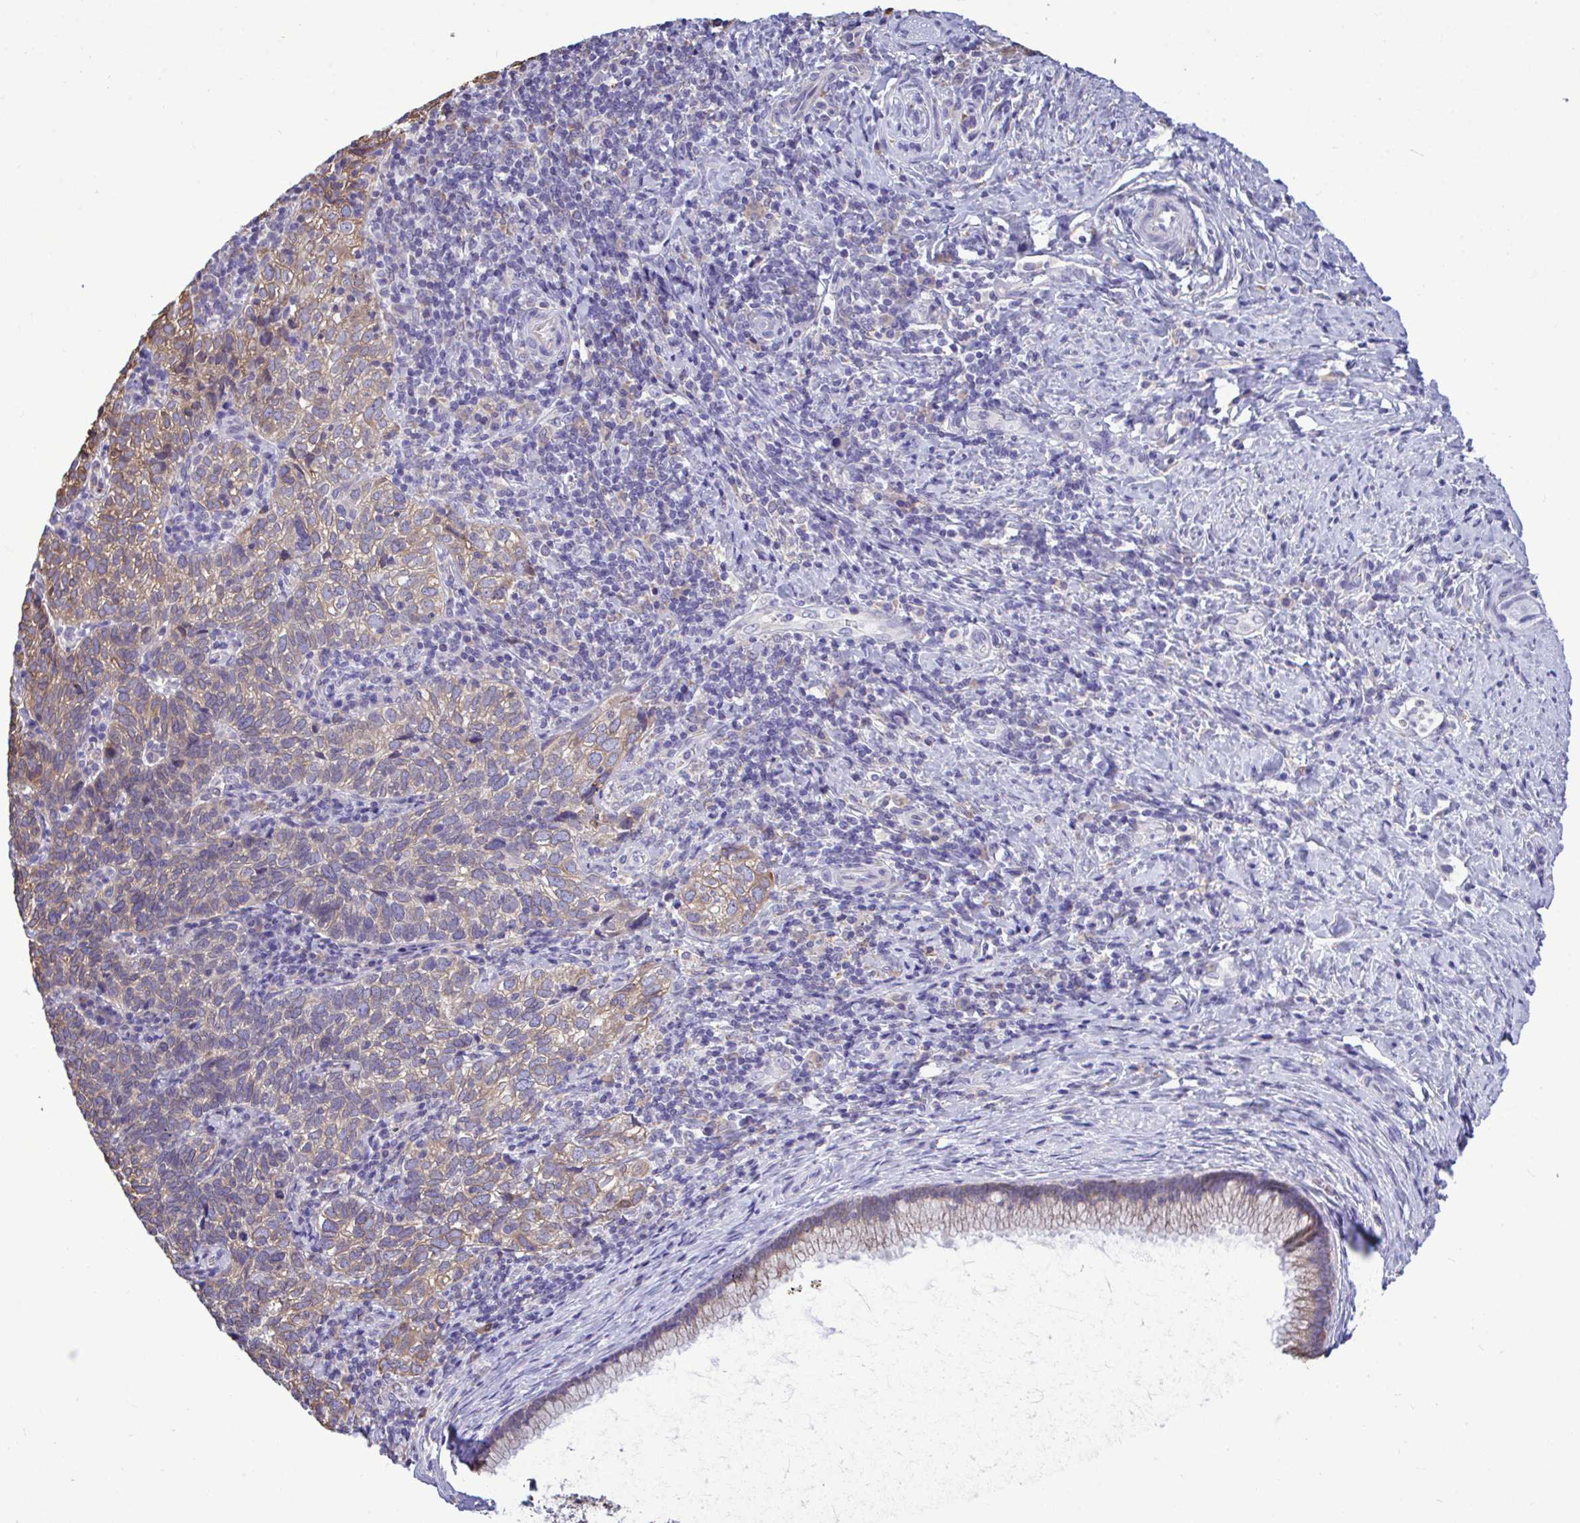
{"staining": {"intensity": "weak", "quantity": "25%-75%", "location": "cytoplasmic/membranous"}, "tissue": "cervical cancer", "cell_type": "Tumor cells", "image_type": "cancer", "snomed": [{"axis": "morphology", "description": "Normal tissue, NOS"}, {"axis": "morphology", "description": "Squamous cell carcinoma, NOS"}, {"axis": "topography", "description": "Vagina"}, {"axis": "topography", "description": "Cervix"}], "caption": "This histopathology image demonstrates IHC staining of cervical cancer, with low weak cytoplasmic/membranous expression in about 25%-75% of tumor cells.", "gene": "PIGK", "patient": {"sex": "female", "age": 45}}